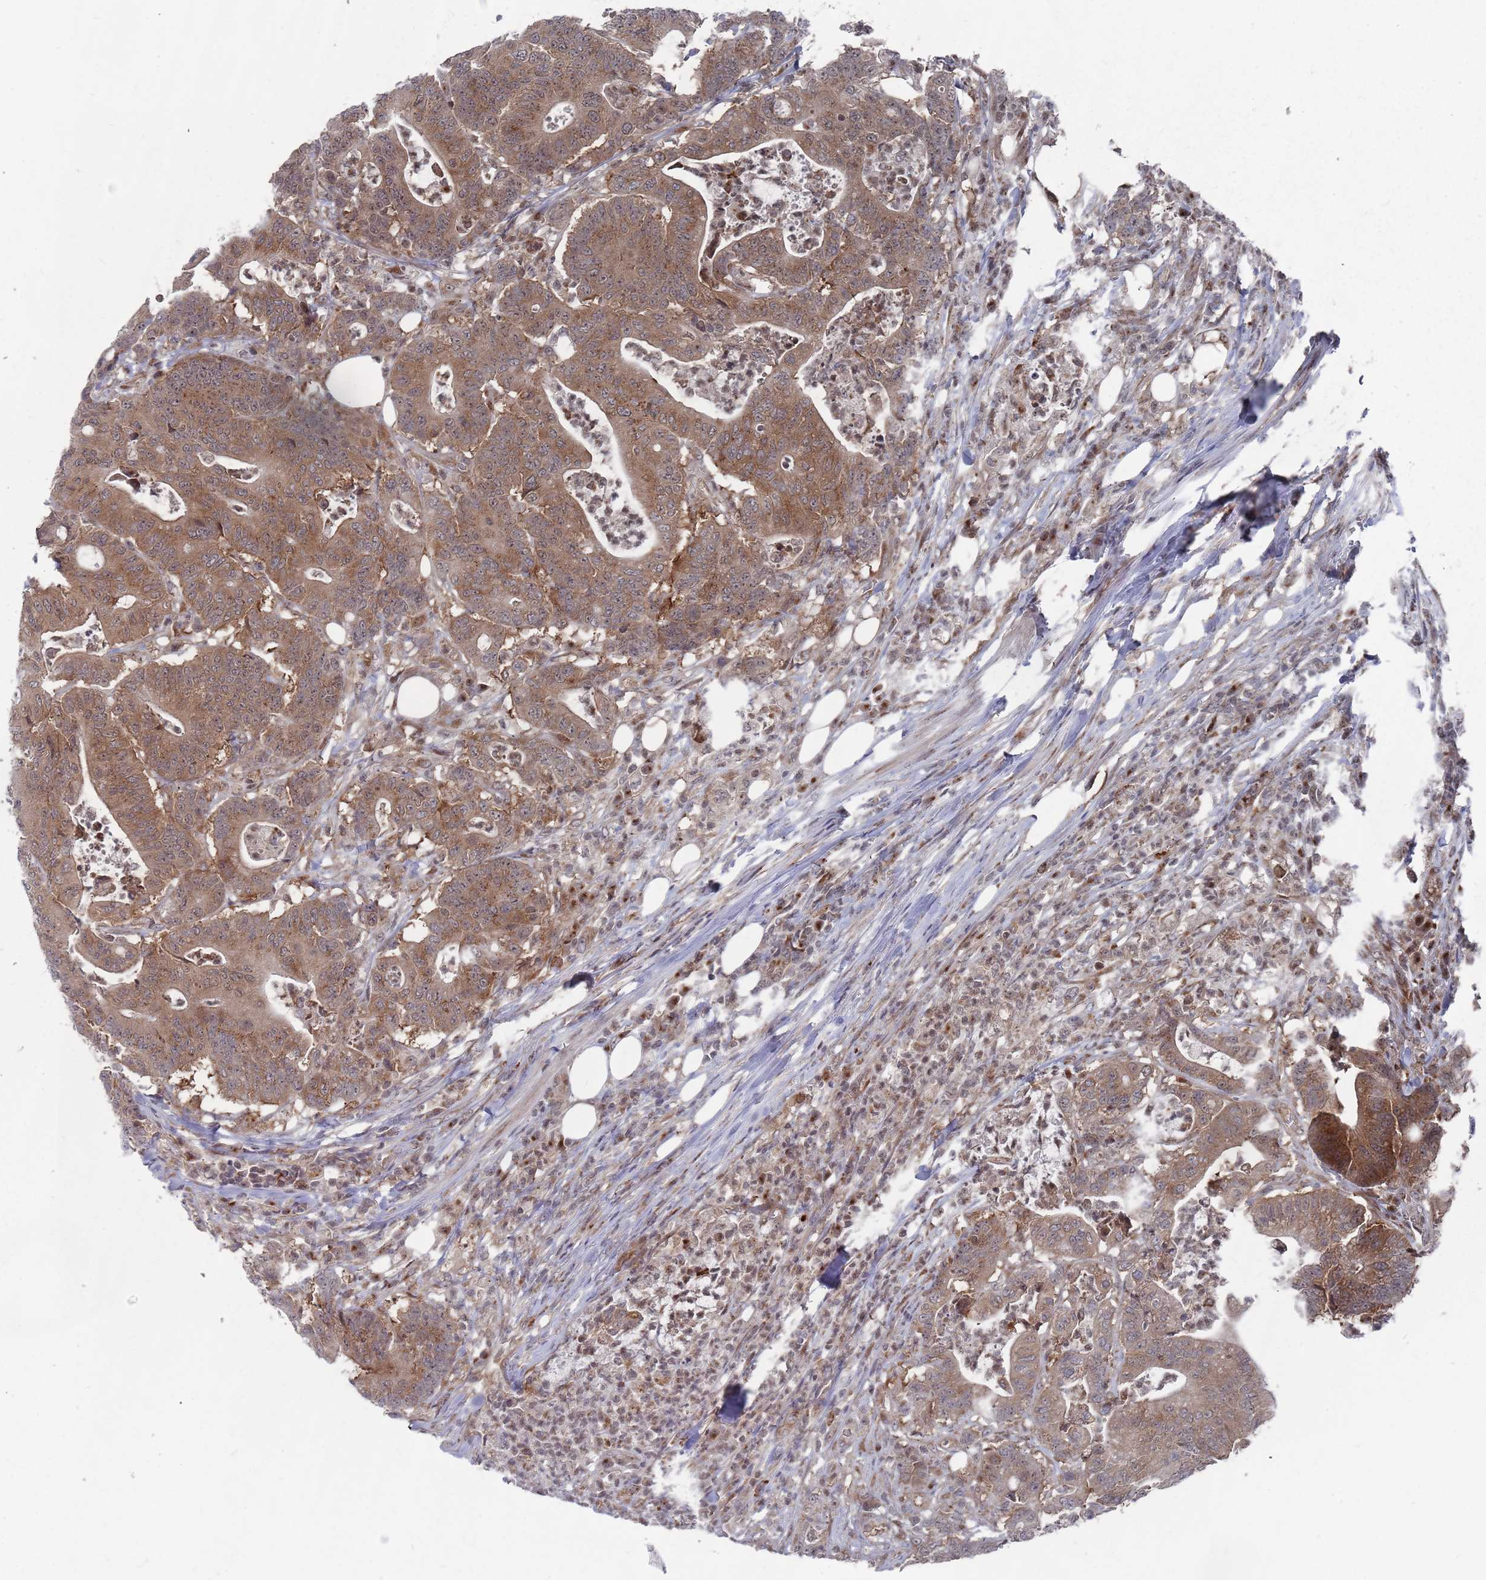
{"staining": {"intensity": "moderate", "quantity": ">75%", "location": "cytoplasmic/membranous"}, "tissue": "colorectal cancer", "cell_type": "Tumor cells", "image_type": "cancer", "snomed": [{"axis": "morphology", "description": "Adenocarcinoma, NOS"}, {"axis": "topography", "description": "Colon"}], "caption": "Protein staining shows moderate cytoplasmic/membranous positivity in approximately >75% of tumor cells in colorectal cancer.", "gene": "FMO4", "patient": {"sex": "female", "age": 84}}